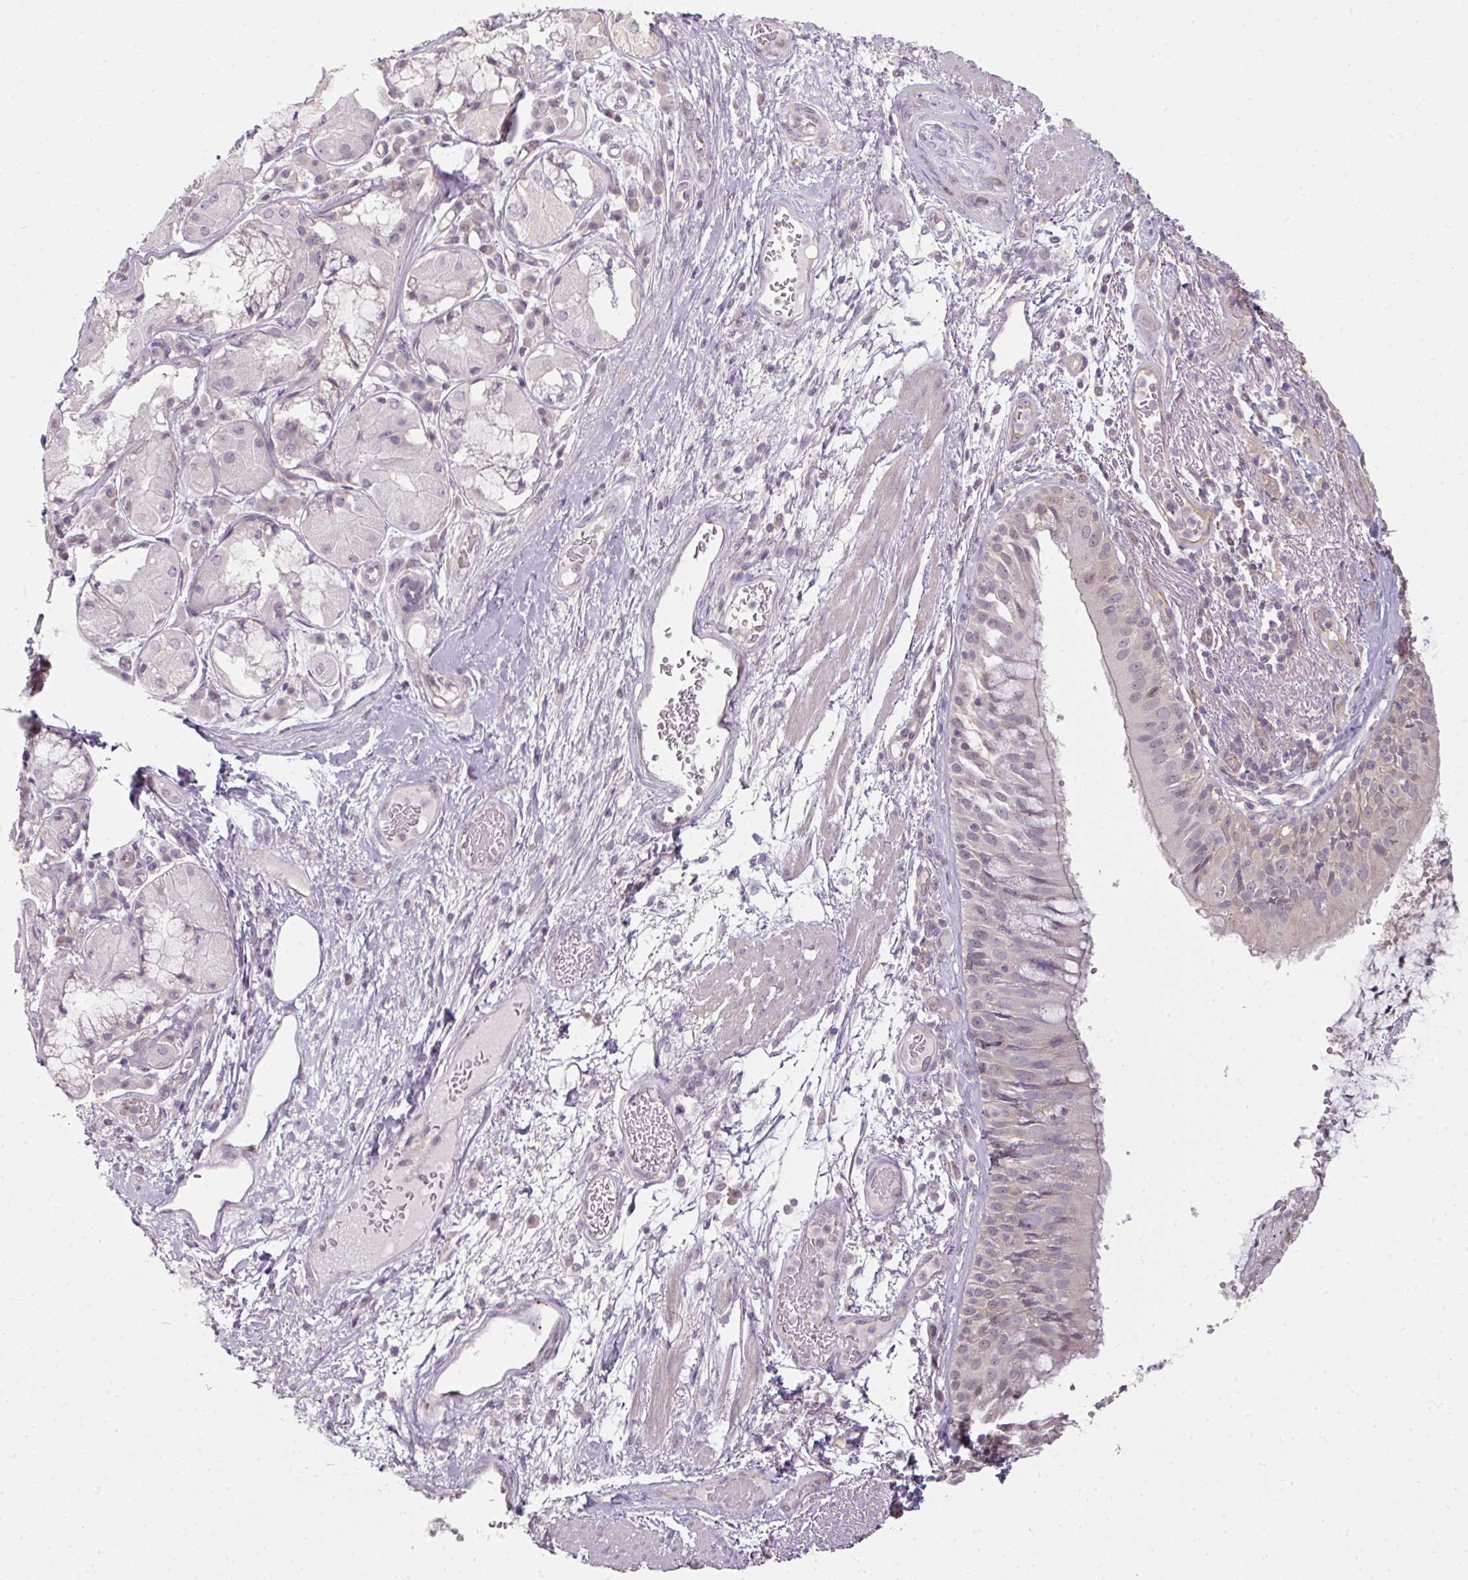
{"staining": {"intensity": "weak", "quantity": "<25%", "location": "cytoplasmic/membranous"}, "tissue": "bronchus", "cell_type": "Respiratory epithelial cells", "image_type": "normal", "snomed": [{"axis": "morphology", "description": "Normal tissue, NOS"}, {"axis": "topography", "description": "Cartilage tissue"}, {"axis": "topography", "description": "Bronchus"}], "caption": "Protein analysis of benign bronchus demonstrates no significant expression in respiratory epithelial cells.", "gene": "C19orf33", "patient": {"sex": "male", "age": 63}}